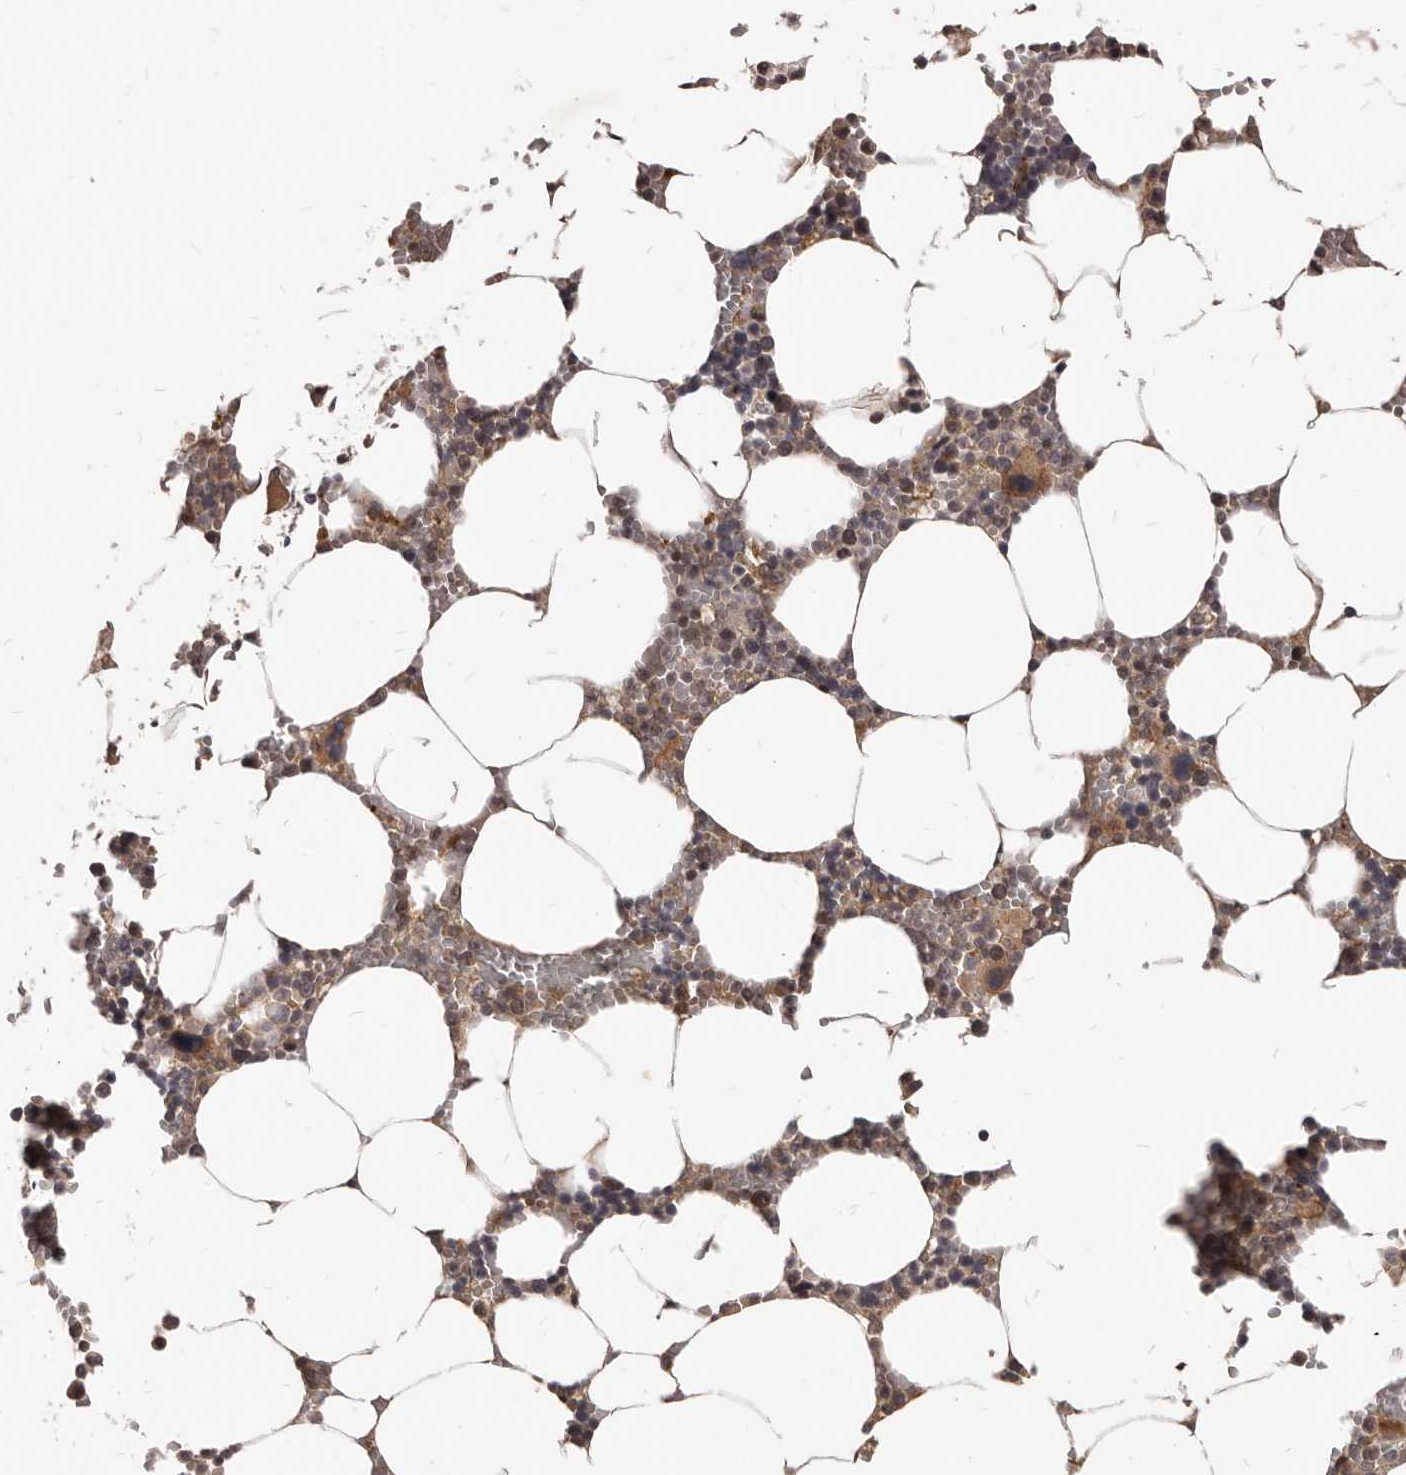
{"staining": {"intensity": "moderate", "quantity": "25%-75%", "location": "cytoplasmic/membranous"}, "tissue": "bone marrow", "cell_type": "Hematopoietic cells", "image_type": "normal", "snomed": [{"axis": "morphology", "description": "Normal tissue, NOS"}, {"axis": "topography", "description": "Bone marrow"}], "caption": "Immunohistochemical staining of normal bone marrow exhibits moderate cytoplasmic/membranous protein positivity in about 25%-75% of hematopoietic cells.", "gene": "GABPB2", "patient": {"sex": "male", "age": 70}}